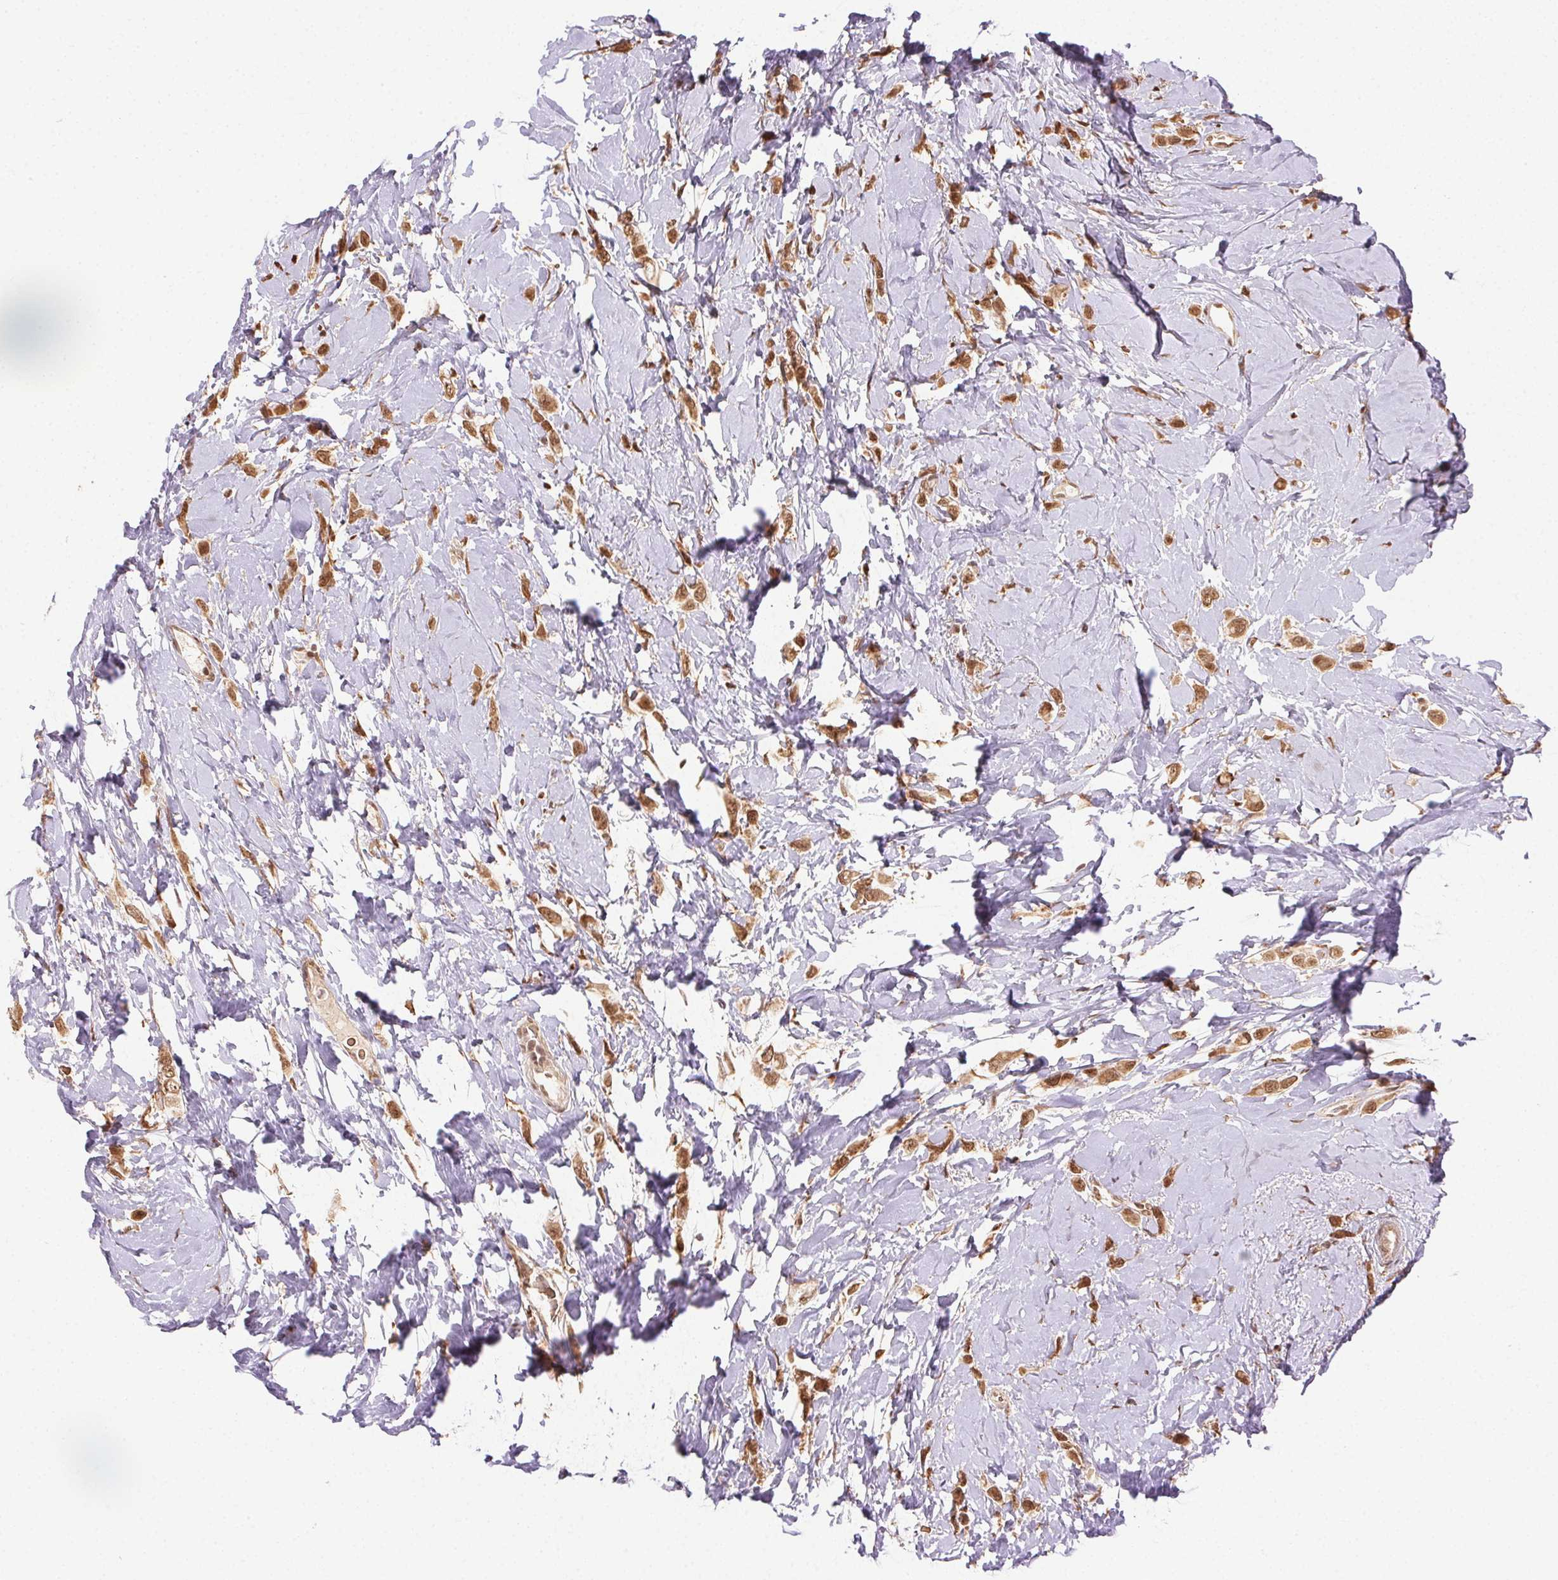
{"staining": {"intensity": "moderate", "quantity": ">75%", "location": "cytoplasmic/membranous,nuclear"}, "tissue": "breast cancer", "cell_type": "Tumor cells", "image_type": "cancer", "snomed": [{"axis": "morphology", "description": "Lobular carcinoma"}, {"axis": "topography", "description": "Breast"}], "caption": "Approximately >75% of tumor cells in human breast cancer reveal moderate cytoplasmic/membranous and nuclear protein staining as visualized by brown immunohistochemical staining.", "gene": "TREML4", "patient": {"sex": "female", "age": 66}}